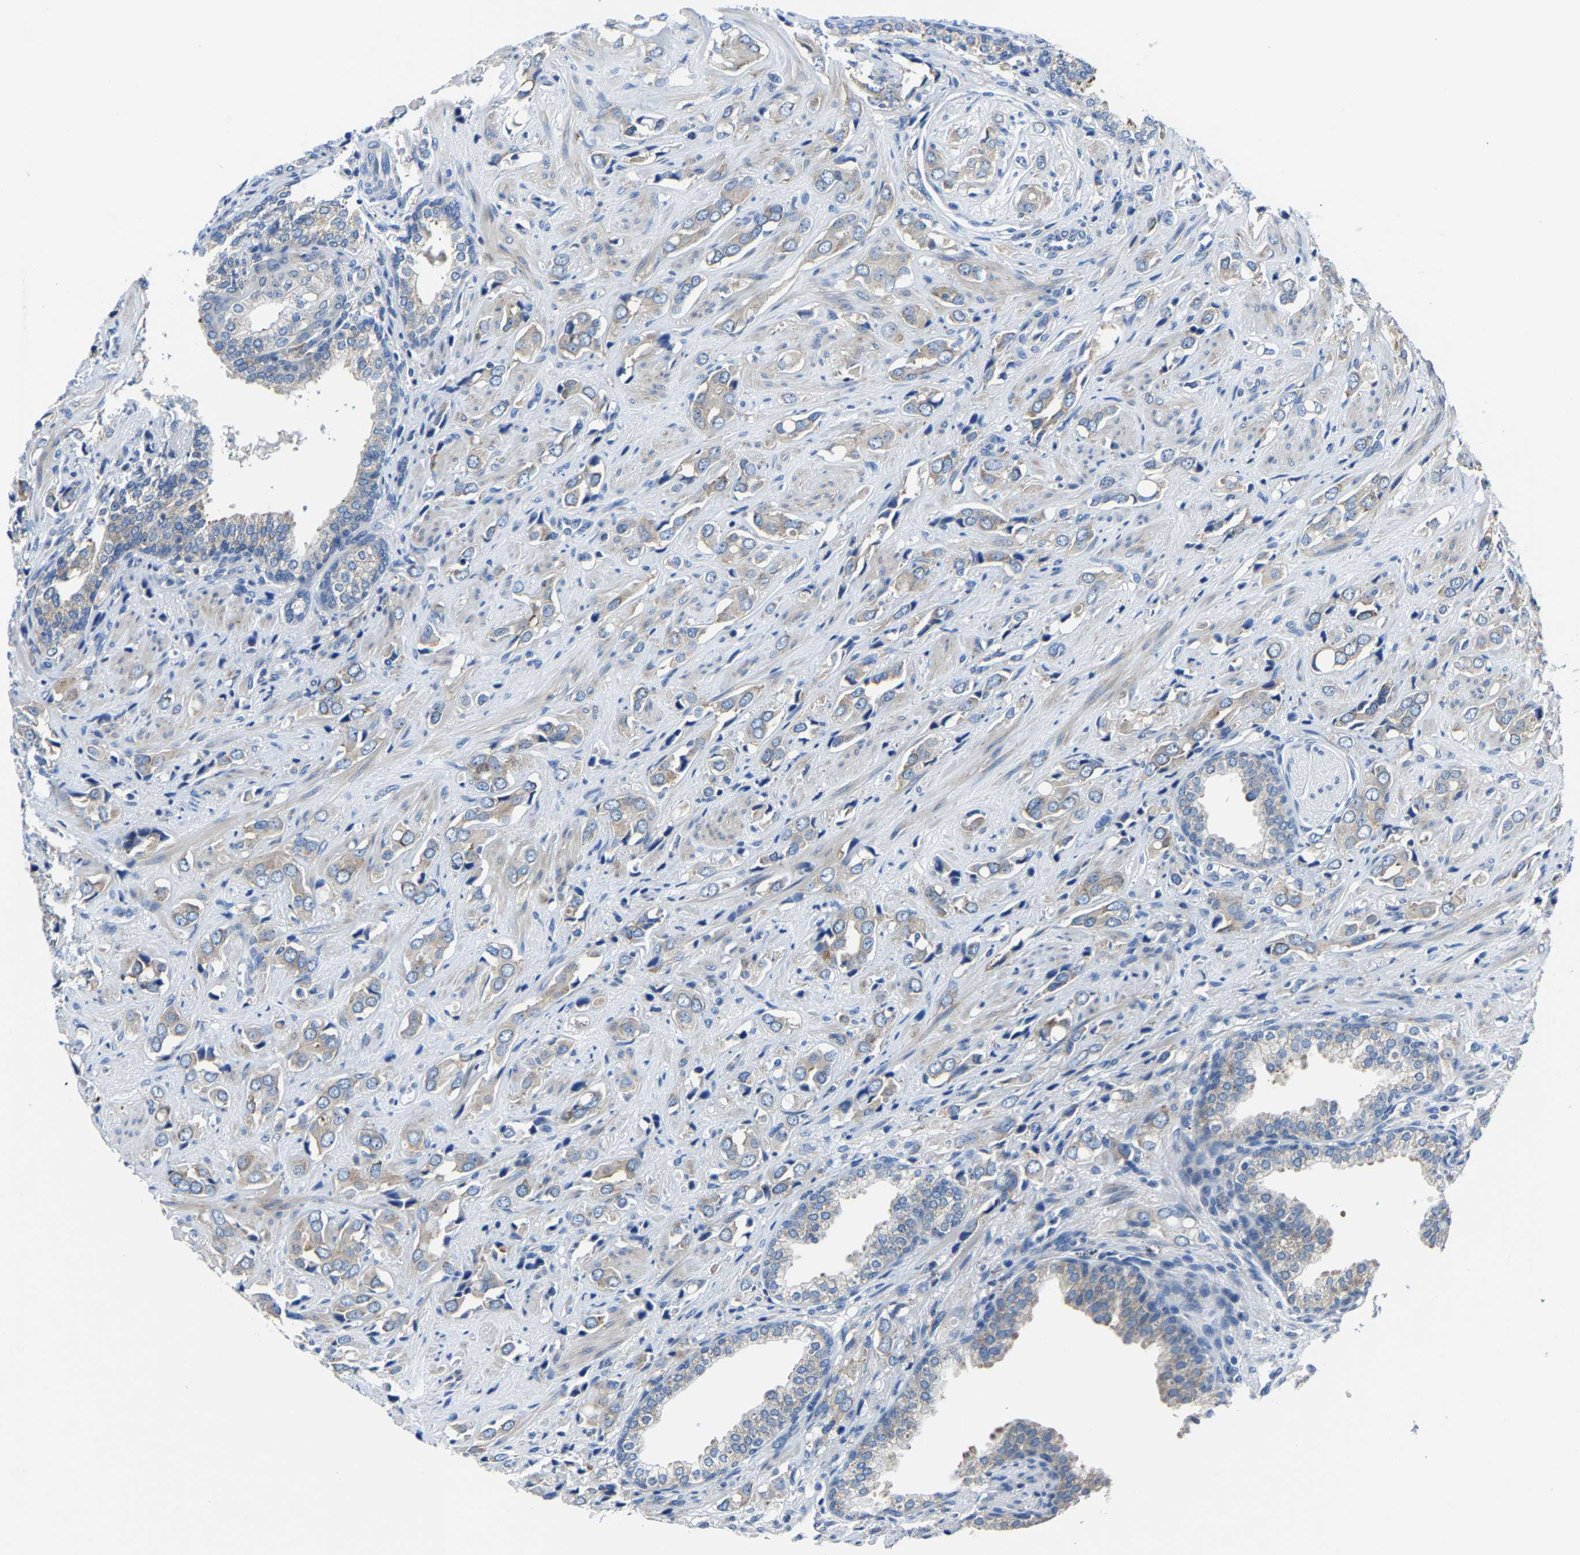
{"staining": {"intensity": "weak", "quantity": "25%-75%", "location": "cytoplasmic/membranous"}, "tissue": "prostate cancer", "cell_type": "Tumor cells", "image_type": "cancer", "snomed": [{"axis": "morphology", "description": "Adenocarcinoma, High grade"}, {"axis": "topography", "description": "Prostate"}], "caption": "Adenocarcinoma (high-grade) (prostate) tissue shows weak cytoplasmic/membranous positivity in approximately 25%-75% of tumor cells Nuclei are stained in blue.", "gene": "G3BP2", "patient": {"sex": "male", "age": 52}}